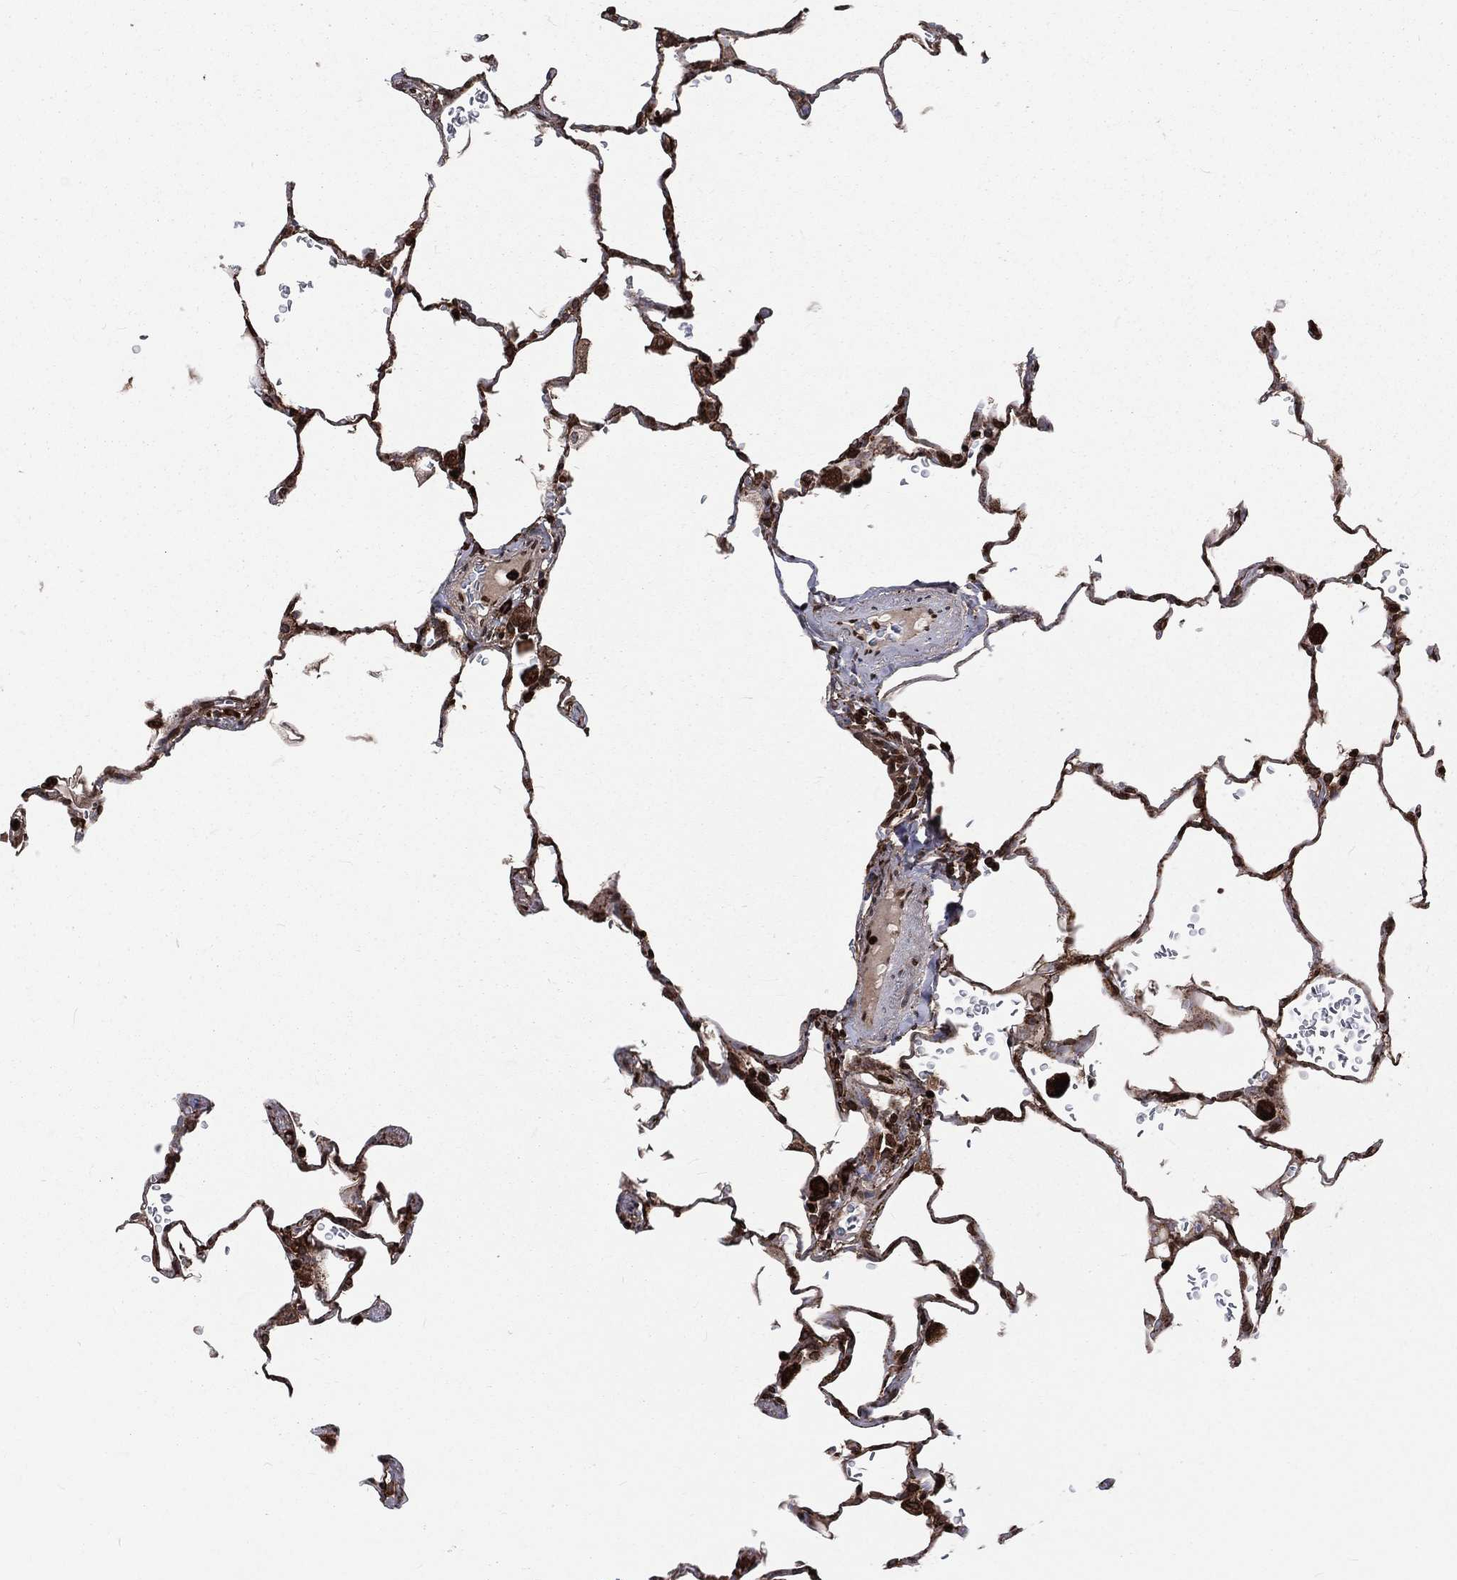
{"staining": {"intensity": "strong", "quantity": "25%-75%", "location": "cytoplasmic/membranous,nuclear"}, "tissue": "lung", "cell_type": "Alveolar cells", "image_type": "normal", "snomed": [{"axis": "morphology", "description": "Normal tissue, NOS"}, {"axis": "morphology", "description": "Adenocarcinoma, metastatic, NOS"}, {"axis": "topography", "description": "Lung"}], "caption": "Immunohistochemical staining of normal human lung displays high levels of strong cytoplasmic/membranous,nuclear expression in about 25%-75% of alveolar cells.", "gene": "LBR", "patient": {"sex": "male", "age": 45}}